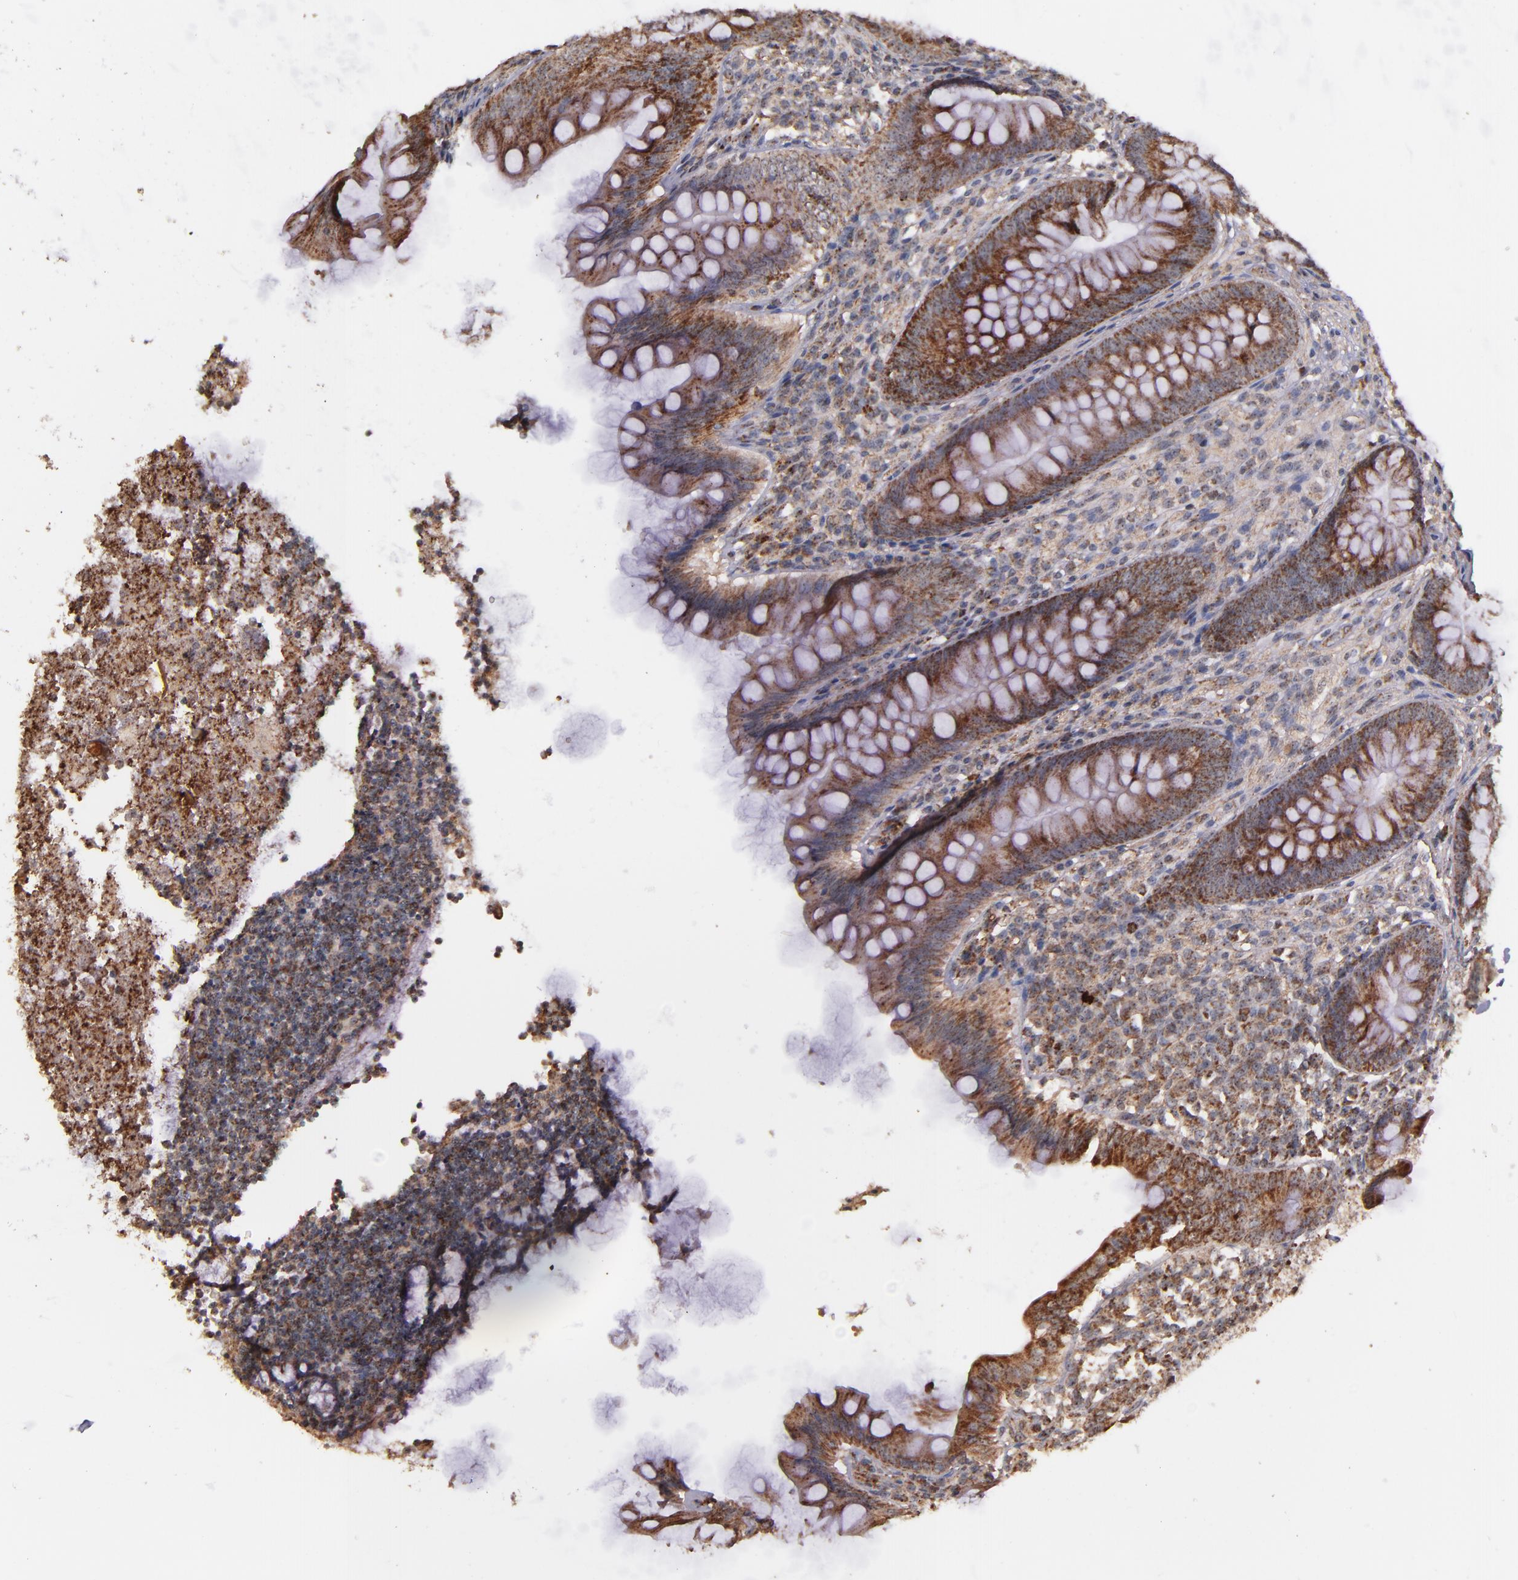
{"staining": {"intensity": "moderate", "quantity": ">75%", "location": "cytoplasmic/membranous"}, "tissue": "appendix", "cell_type": "Glandular cells", "image_type": "normal", "snomed": [{"axis": "morphology", "description": "Normal tissue, NOS"}, {"axis": "topography", "description": "Appendix"}], "caption": "IHC (DAB) staining of benign human appendix exhibits moderate cytoplasmic/membranous protein positivity in about >75% of glandular cells.", "gene": "SHC1", "patient": {"sex": "female", "age": 66}}